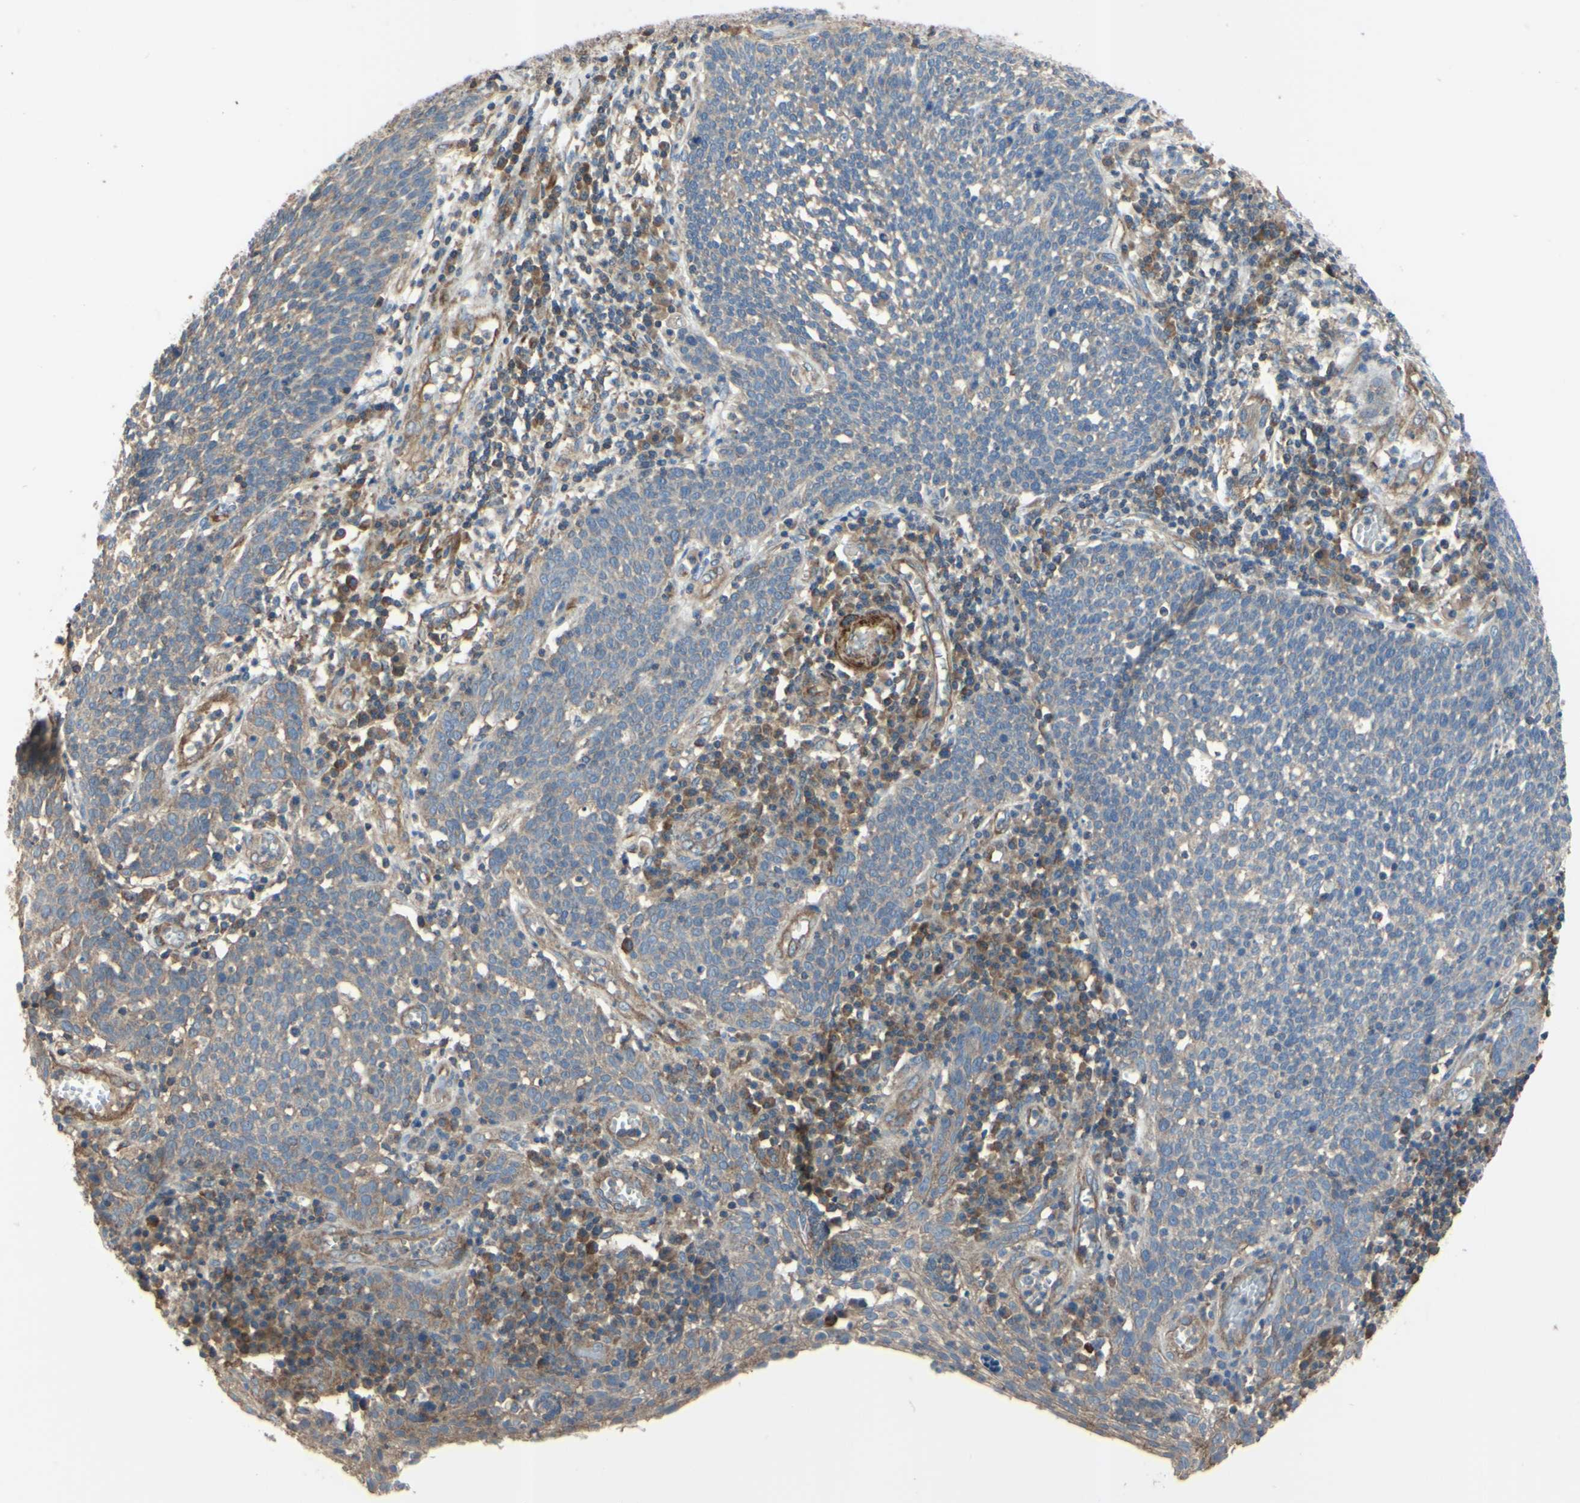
{"staining": {"intensity": "negative", "quantity": "none", "location": "none"}, "tissue": "cervical cancer", "cell_type": "Tumor cells", "image_type": "cancer", "snomed": [{"axis": "morphology", "description": "Squamous cell carcinoma, NOS"}, {"axis": "topography", "description": "Cervix"}], "caption": "Immunohistochemistry (IHC) photomicrograph of neoplastic tissue: human cervical squamous cell carcinoma stained with DAB reveals no significant protein positivity in tumor cells.", "gene": "BECN1", "patient": {"sex": "female", "age": 34}}